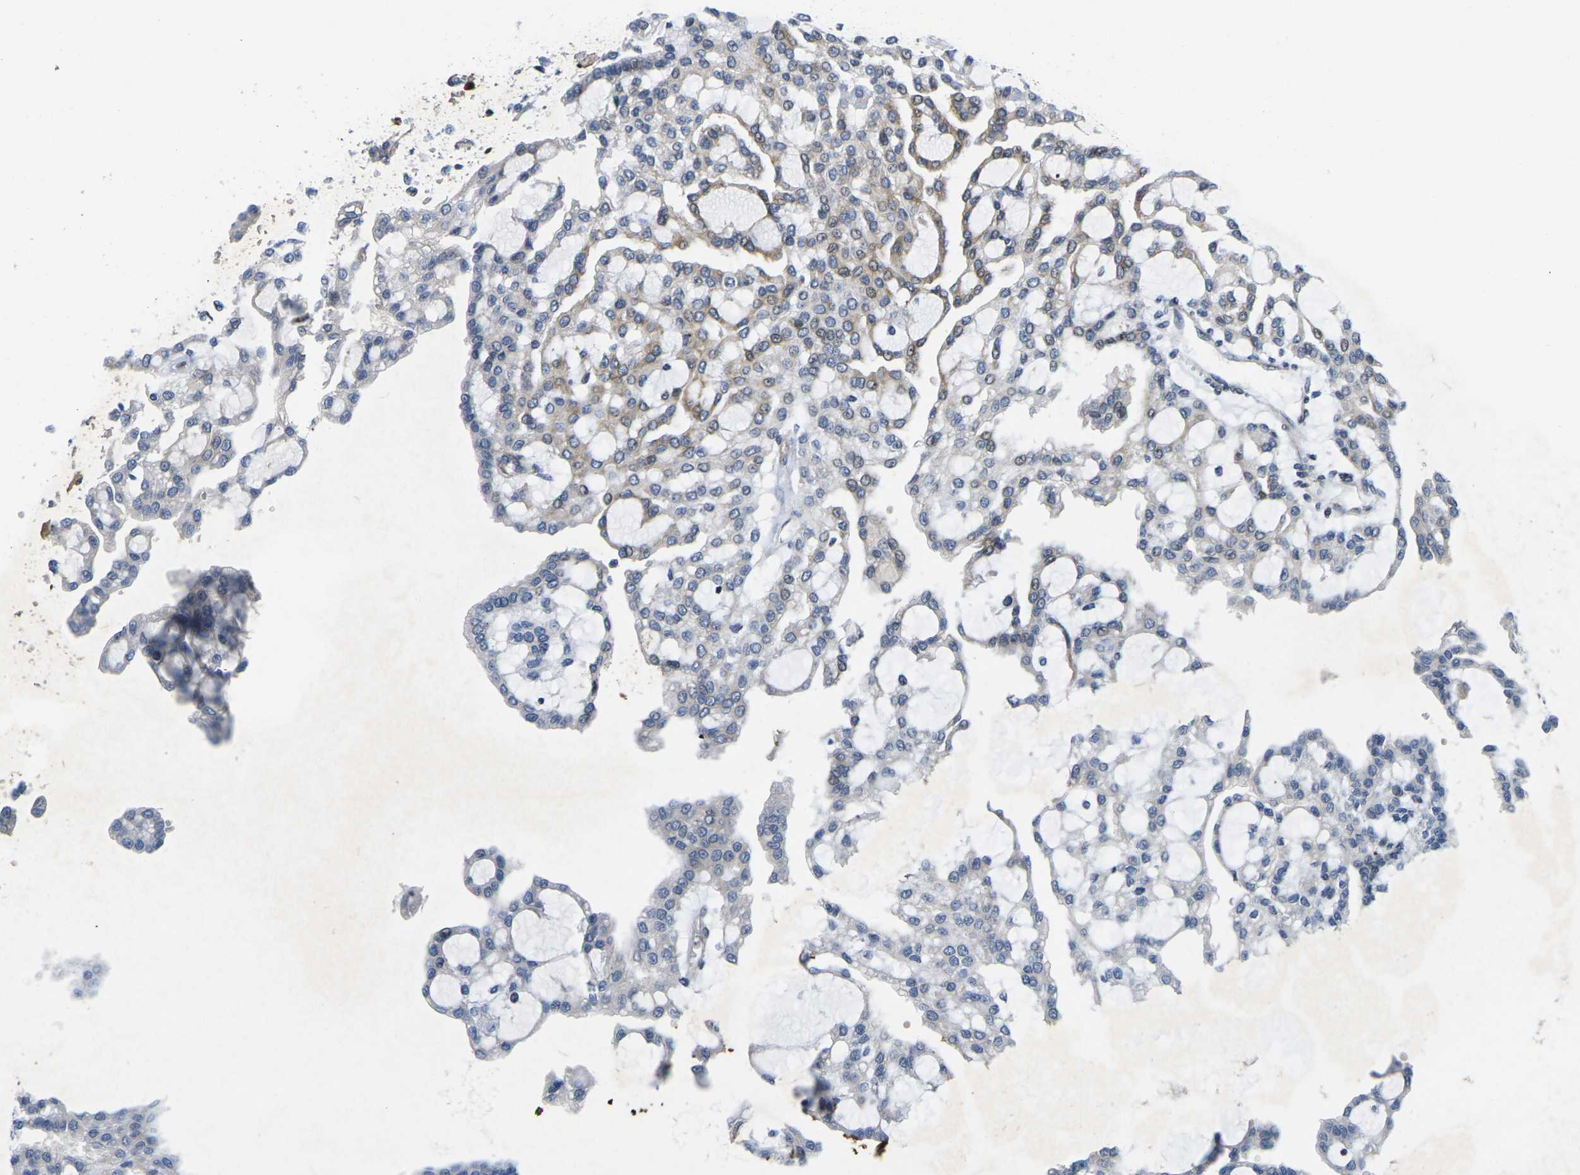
{"staining": {"intensity": "weak", "quantity": "<25%", "location": "cytoplasmic/membranous"}, "tissue": "renal cancer", "cell_type": "Tumor cells", "image_type": "cancer", "snomed": [{"axis": "morphology", "description": "Adenocarcinoma, NOS"}, {"axis": "topography", "description": "Kidney"}], "caption": "DAB immunohistochemical staining of renal adenocarcinoma exhibits no significant positivity in tumor cells.", "gene": "ROBO2", "patient": {"sex": "male", "age": 63}}